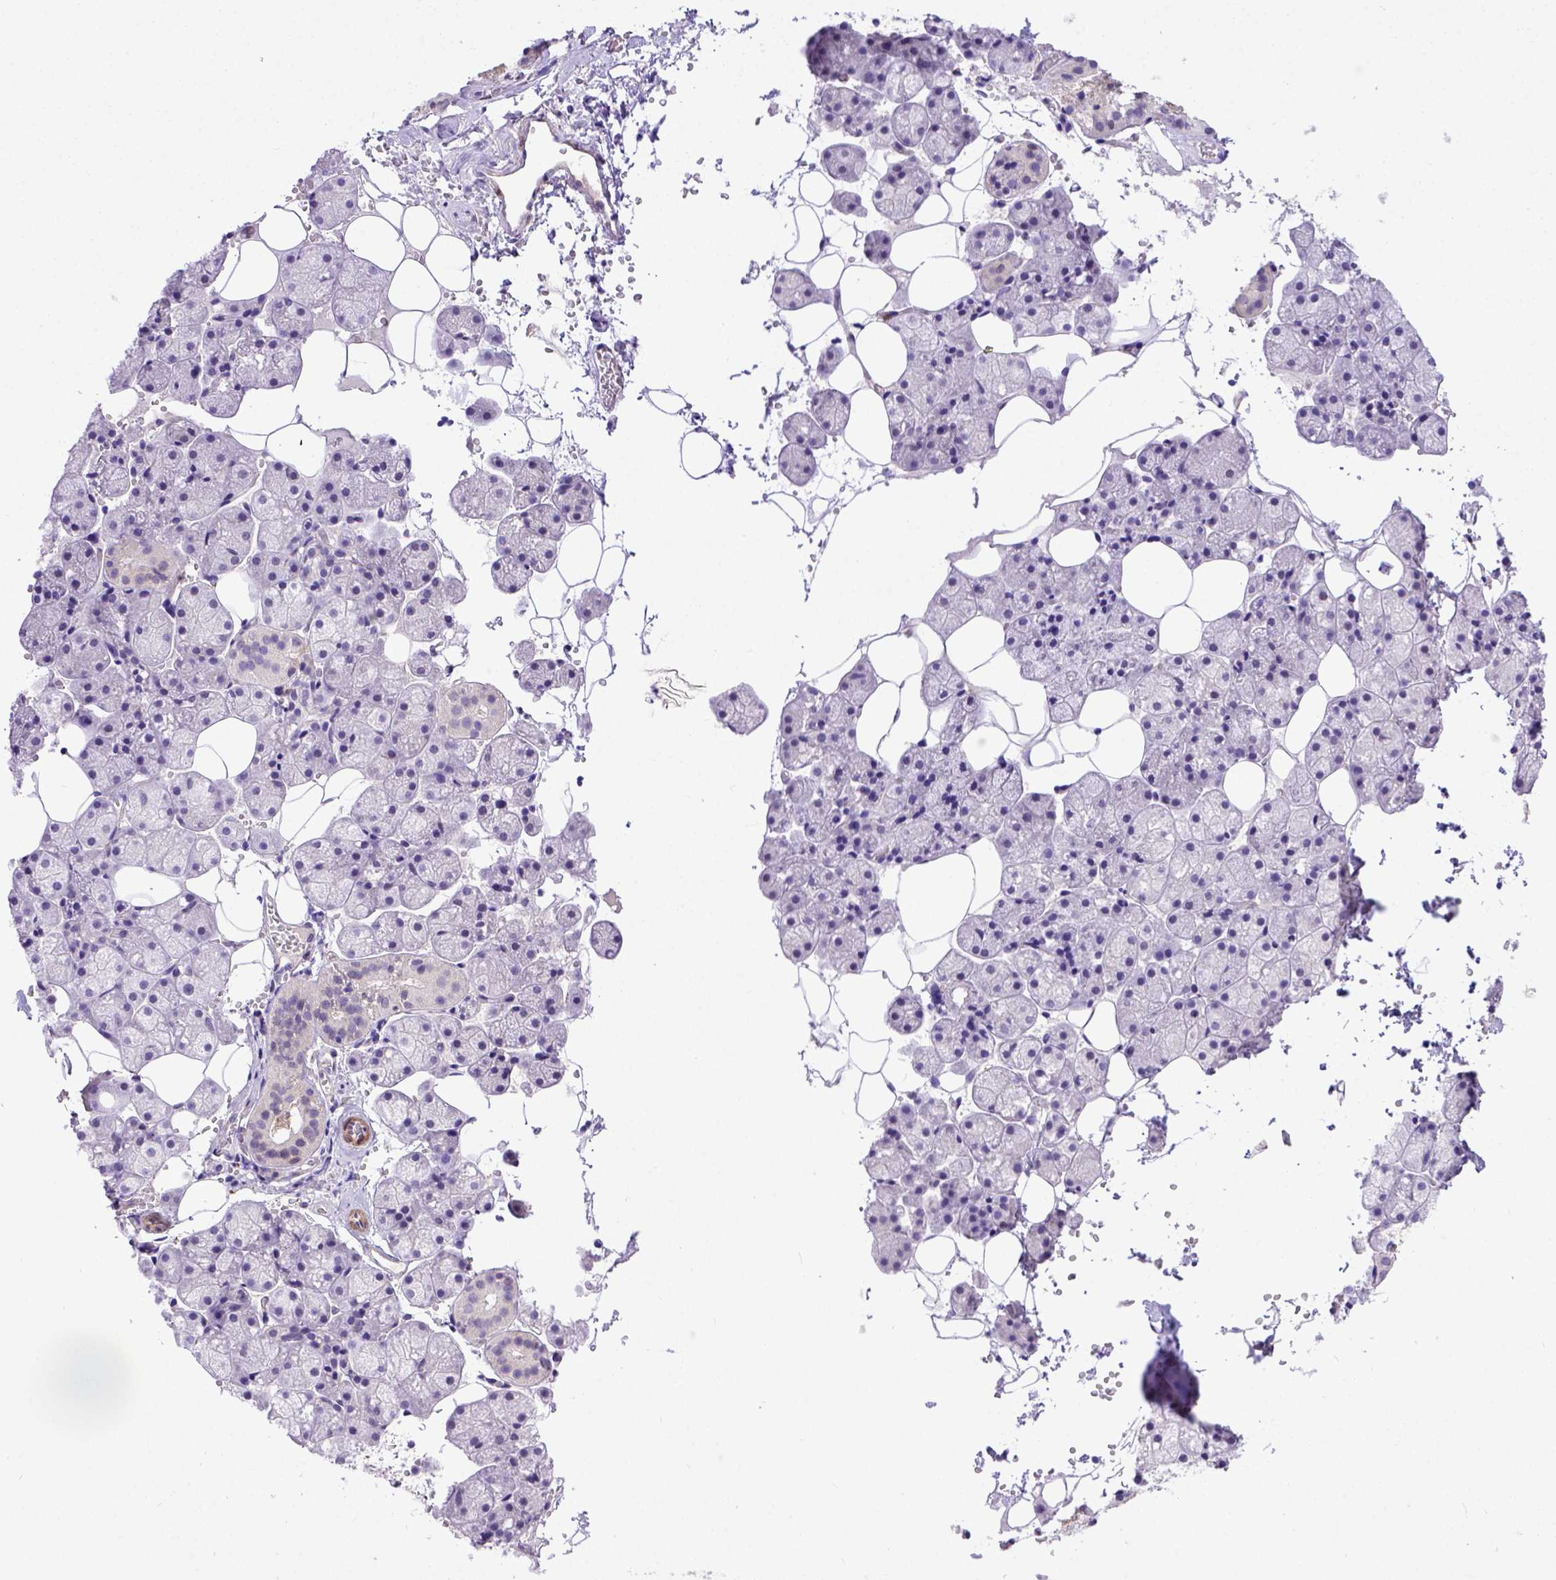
{"staining": {"intensity": "negative", "quantity": "none", "location": "none"}, "tissue": "salivary gland", "cell_type": "Glandular cells", "image_type": "normal", "snomed": [{"axis": "morphology", "description": "Normal tissue, NOS"}, {"axis": "topography", "description": "Salivary gland"}], "caption": "DAB (3,3'-diaminobenzidine) immunohistochemical staining of normal human salivary gland reveals no significant expression in glandular cells.", "gene": "BTN1A1", "patient": {"sex": "male", "age": 38}}